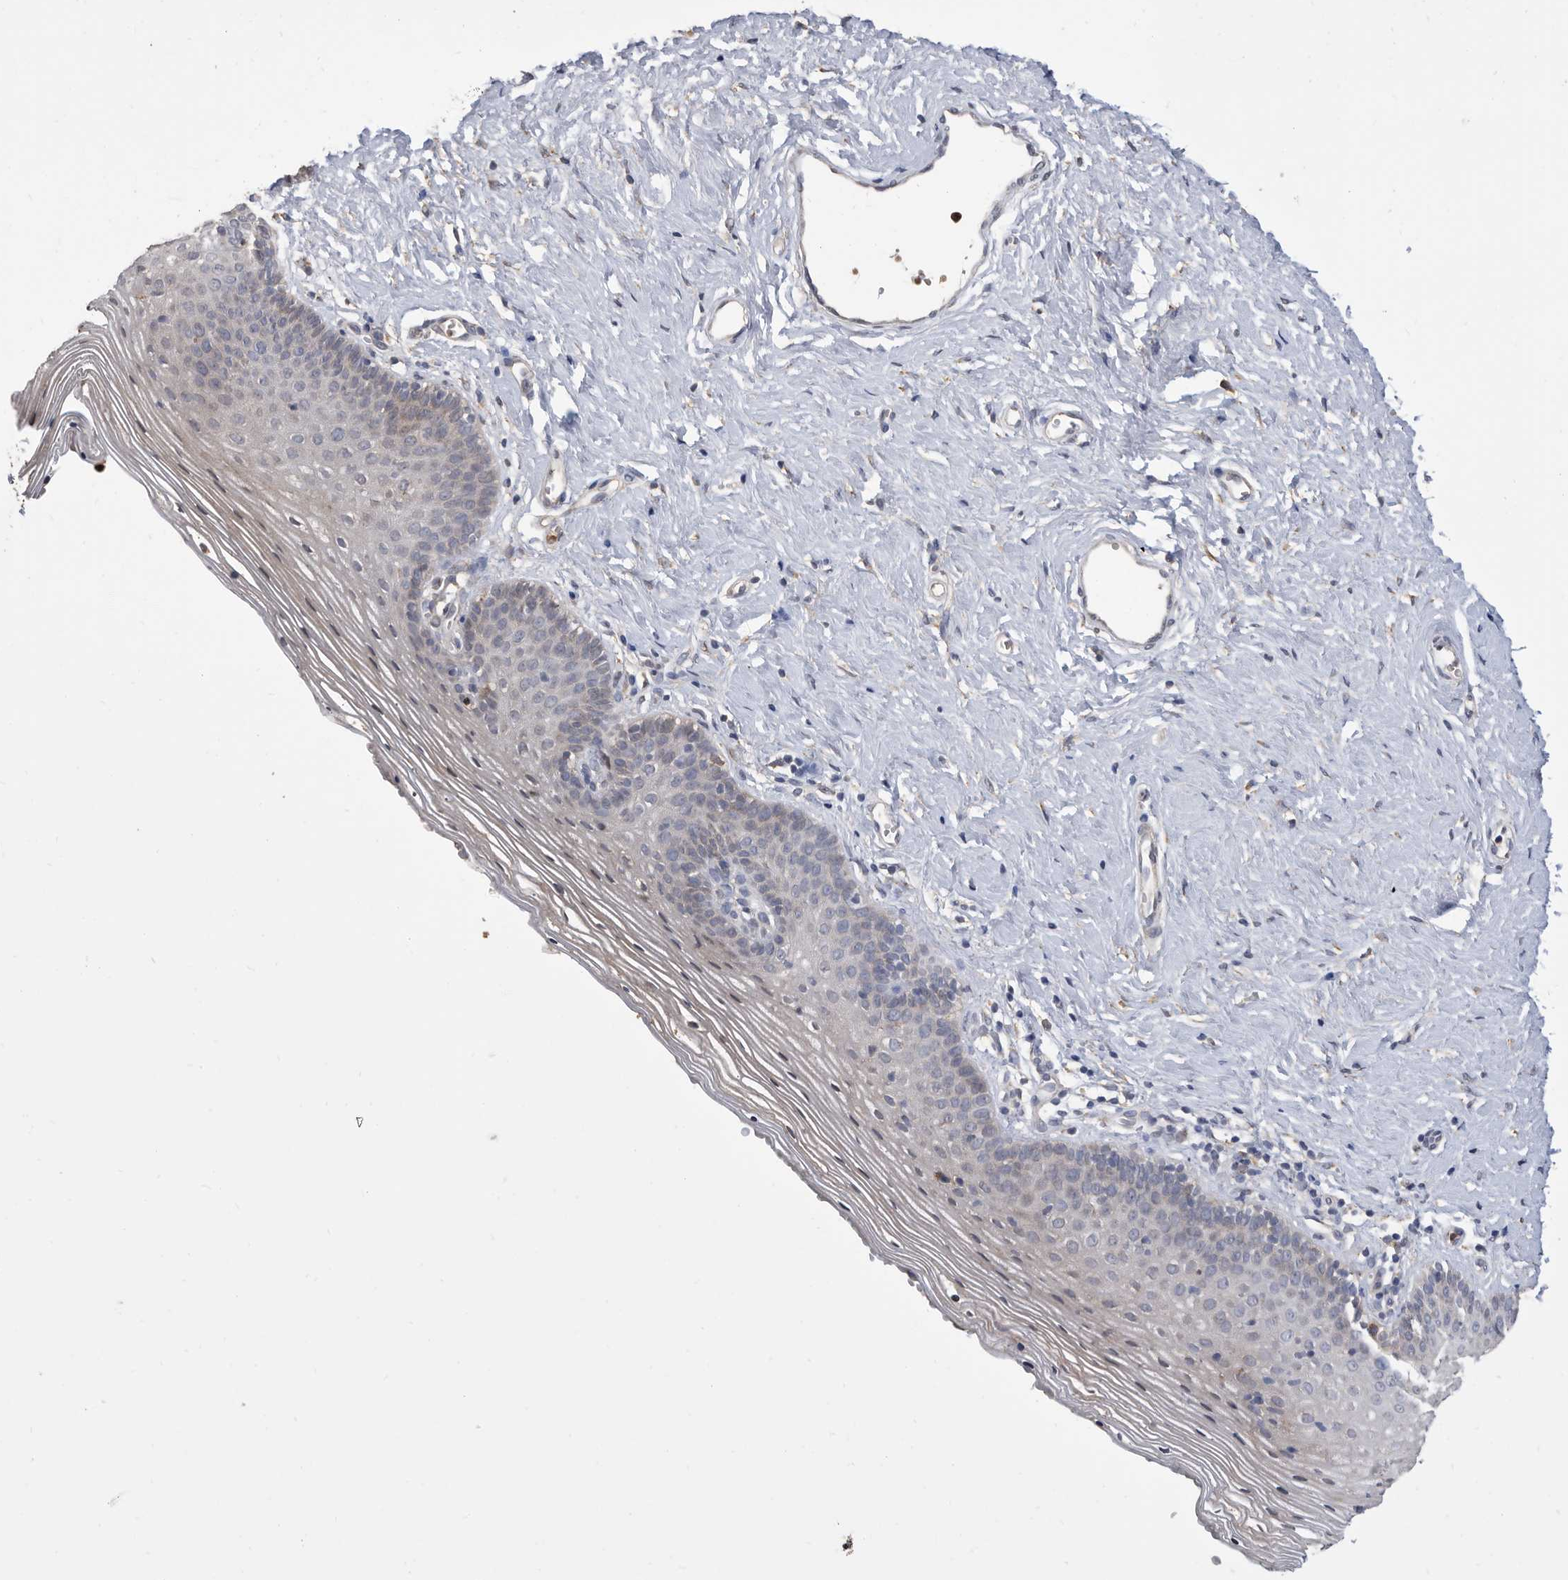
{"staining": {"intensity": "moderate", "quantity": "<25%", "location": "cytoplasmic/membranous"}, "tissue": "vagina", "cell_type": "Squamous epithelial cells", "image_type": "normal", "snomed": [{"axis": "morphology", "description": "Normal tissue, NOS"}, {"axis": "topography", "description": "Vagina"}], "caption": "This is an image of immunohistochemistry staining of unremarkable vagina, which shows moderate positivity in the cytoplasmic/membranous of squamous epithelial cells.", "gene": "CRISPLD2", "patient": {"sex": "female", "age": 32}}